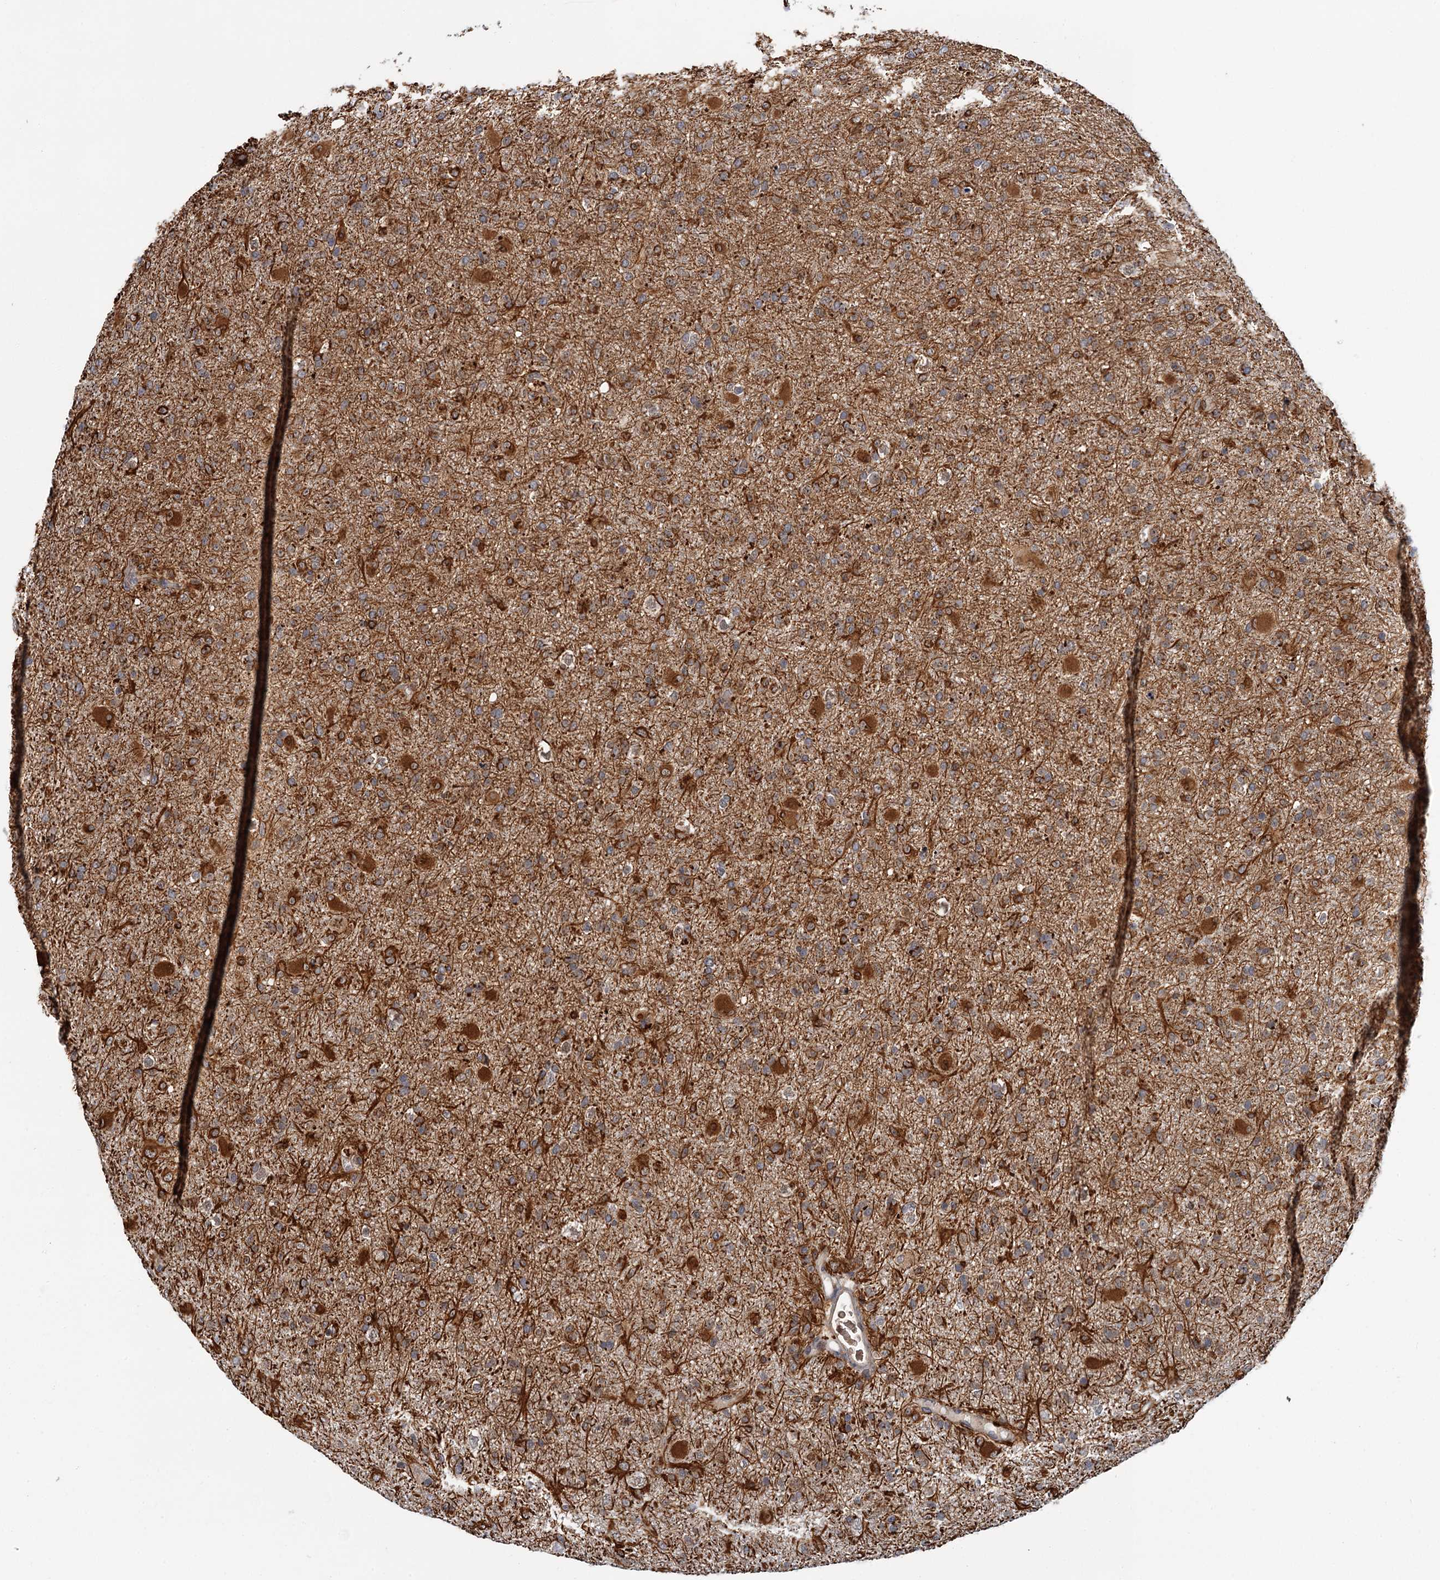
{"staining": {"intensity": "strong", "quantity": "25%-75%", "location": "cytoplasmic/membranous"}, "tissue": "glioma", "cell_type": "Tumor cells", "image_type": "cancer", "snomed": [{"axis": "morphology", "description": "Glioma, malignant, Low grade"}, {"axis": "topography", "description": "Brain"}], "caption": "Approximately 25%-75% of tumor cells in malignant low-grade glioma reveal strong cytoplasmic/membranous protein staining as visualized by brown immunohistochemical staining.", "gene": "APBA2", "patient": {"sex": "male", "age": 65}}